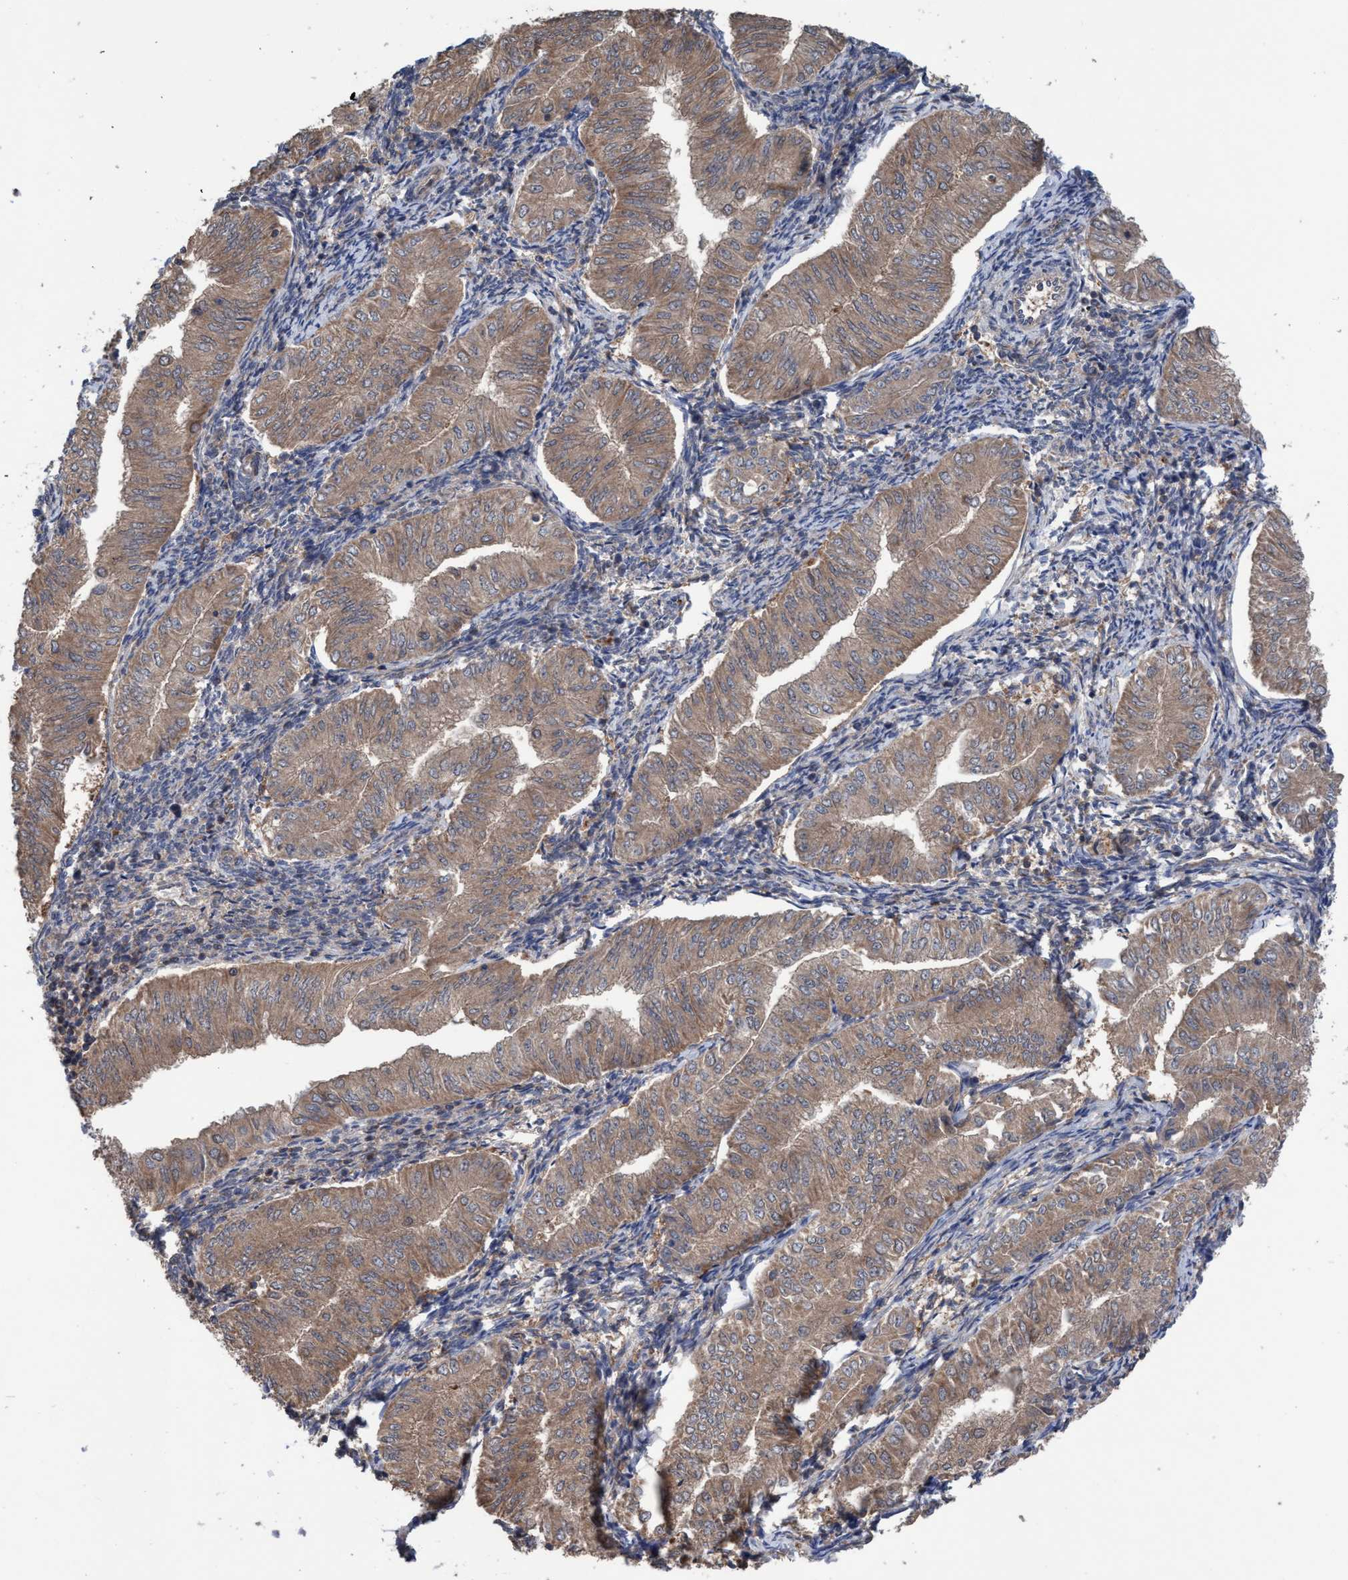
{"staining": {"intensity": "weak", "quantity": ">75%", "location": "cytoplasmic/membranous"}, "tissue": "endometrial cancer", "cell_type": "Tumor cells", "image_type": "cancer", "snomed": [{"axis": "morphology", "description": "Normal tissue, NOS"}, {"axis": "morphology", "description": "Adenocarcinoma, NOS"}, {"axis": "topography", "description": "Endometrium"}], "caption": "The micrograph demonstrates a brown stain indicating the presence of a protein in the cytoplasmic/membranous of tumor cells in endometrial cancer (adenocarcinoma).", "gene": "GLOD4", "patient": {"sex": "female", "age": 53}}